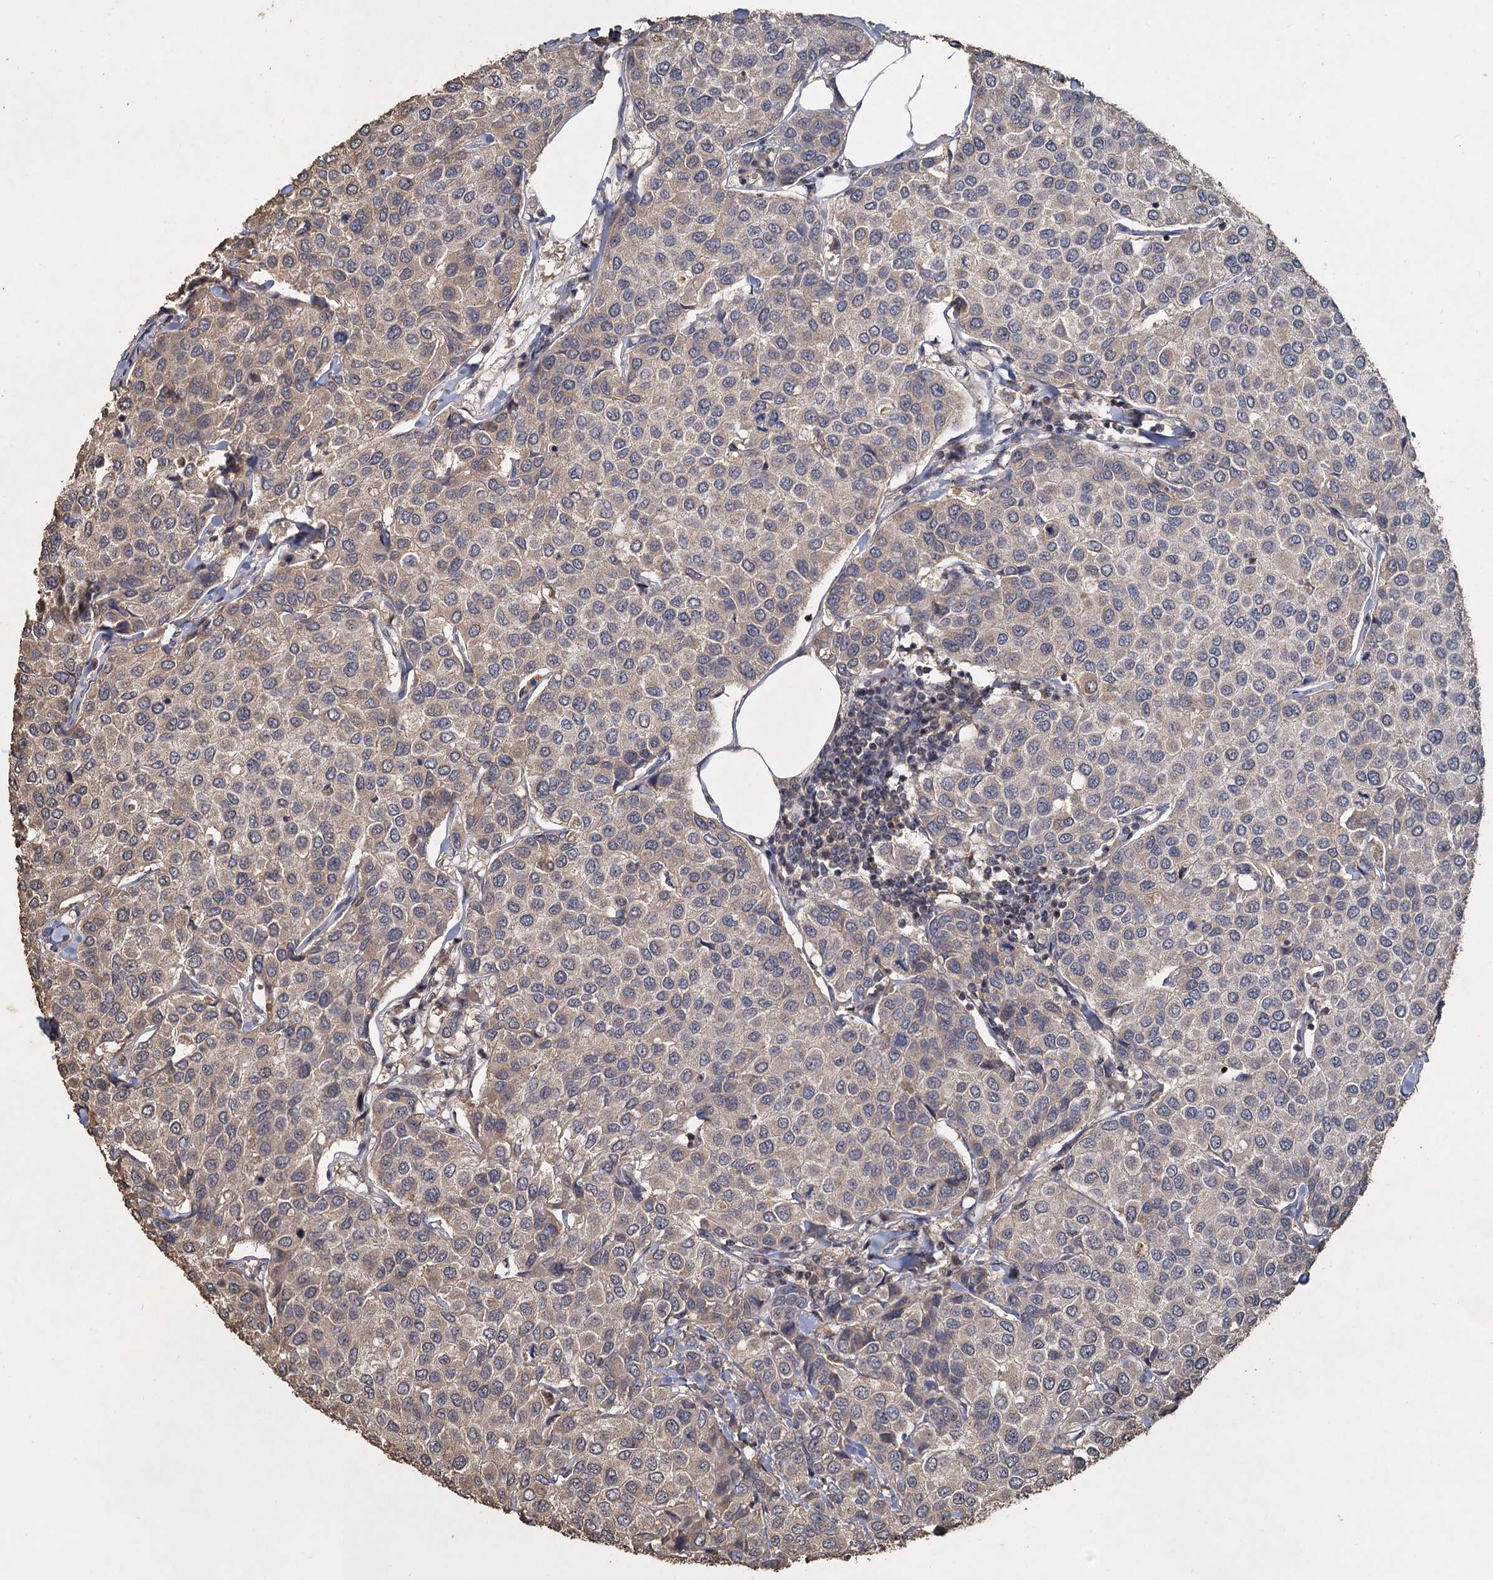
{"staining": {"intensity": "negative", "quantity": "none", "location": "none"}, "tissue": "breast cancer", "cell_type": "Tumor cells", "image_type": "cancer", "snomed": [{"axis": "morphology", "description": "Duct carcinoma"}, {"axis": "topography", "description": "Breast"}], "caption": "Breast infiltrating ductal carcinoma was stained to show a protein in brown. There is no significant expression in tumor cells.", "gene": "CCDC61", "patient": {"sex": "female", "age": 55}}